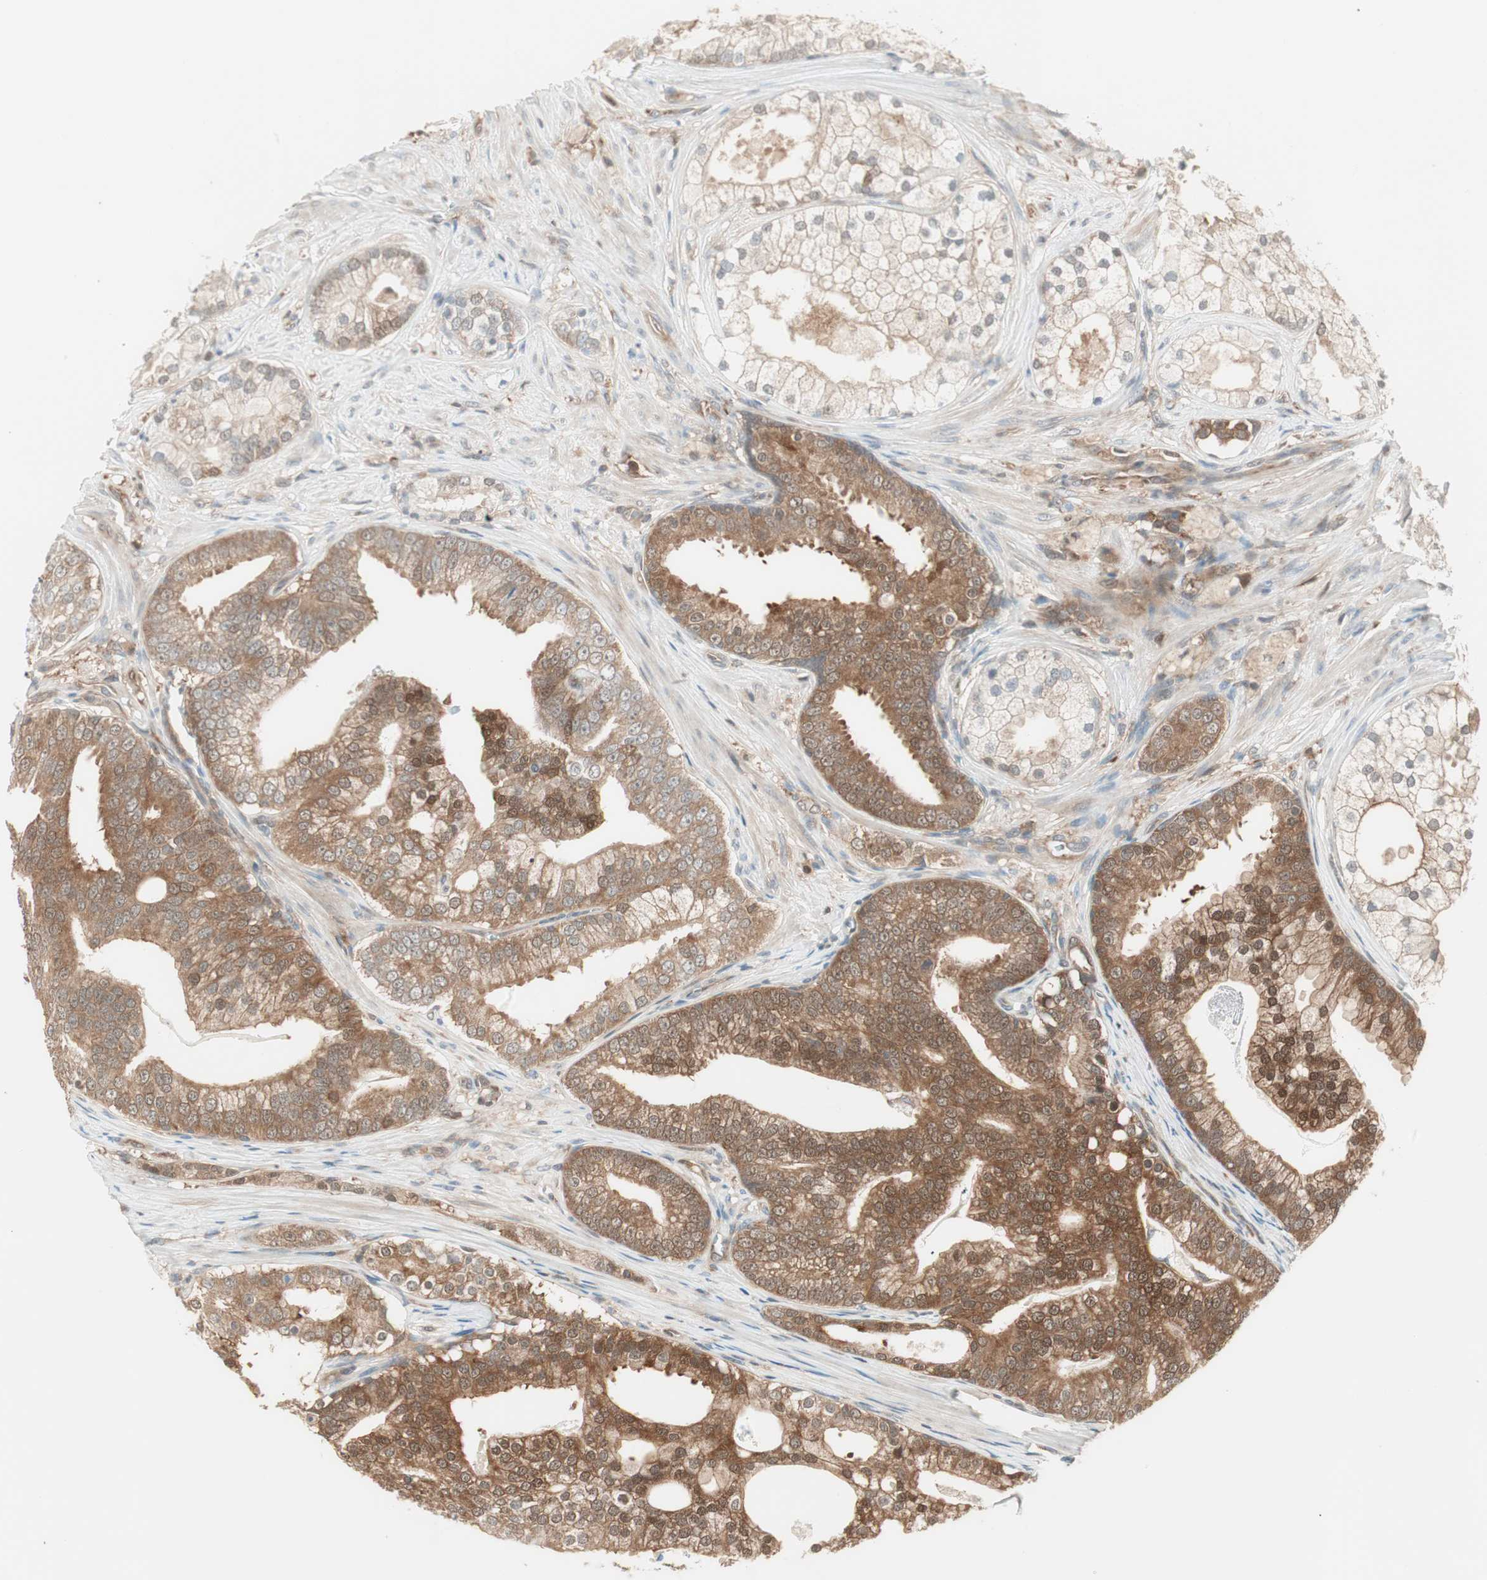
{"staining": {"intensity": "moderate", "quantity": ">75%", "location": "cytoplasmic/membranous"}, "tissue": "prostate cancer", "cell_type": "Tumor cells", "image_type": "cancer", "snomed": [{"axis": "morphology", "description": "Adenocarcinoma, Low grade"}, {"axis": "topography", "description": "Prostate"}], "caption": "Prostate adenocarcinoma (low-grade) stained with DAB immunohistochemistry demonstrates medium levels of moderate cytoplasmic/membranous expression in about >75% of tumor cells. Using DAB (brown) and hematoxylin (blue) stains, captured at high magnification using brightfield microscopy.", "gene": "GALT", "patient": {"sex": "male", "age": 58}}